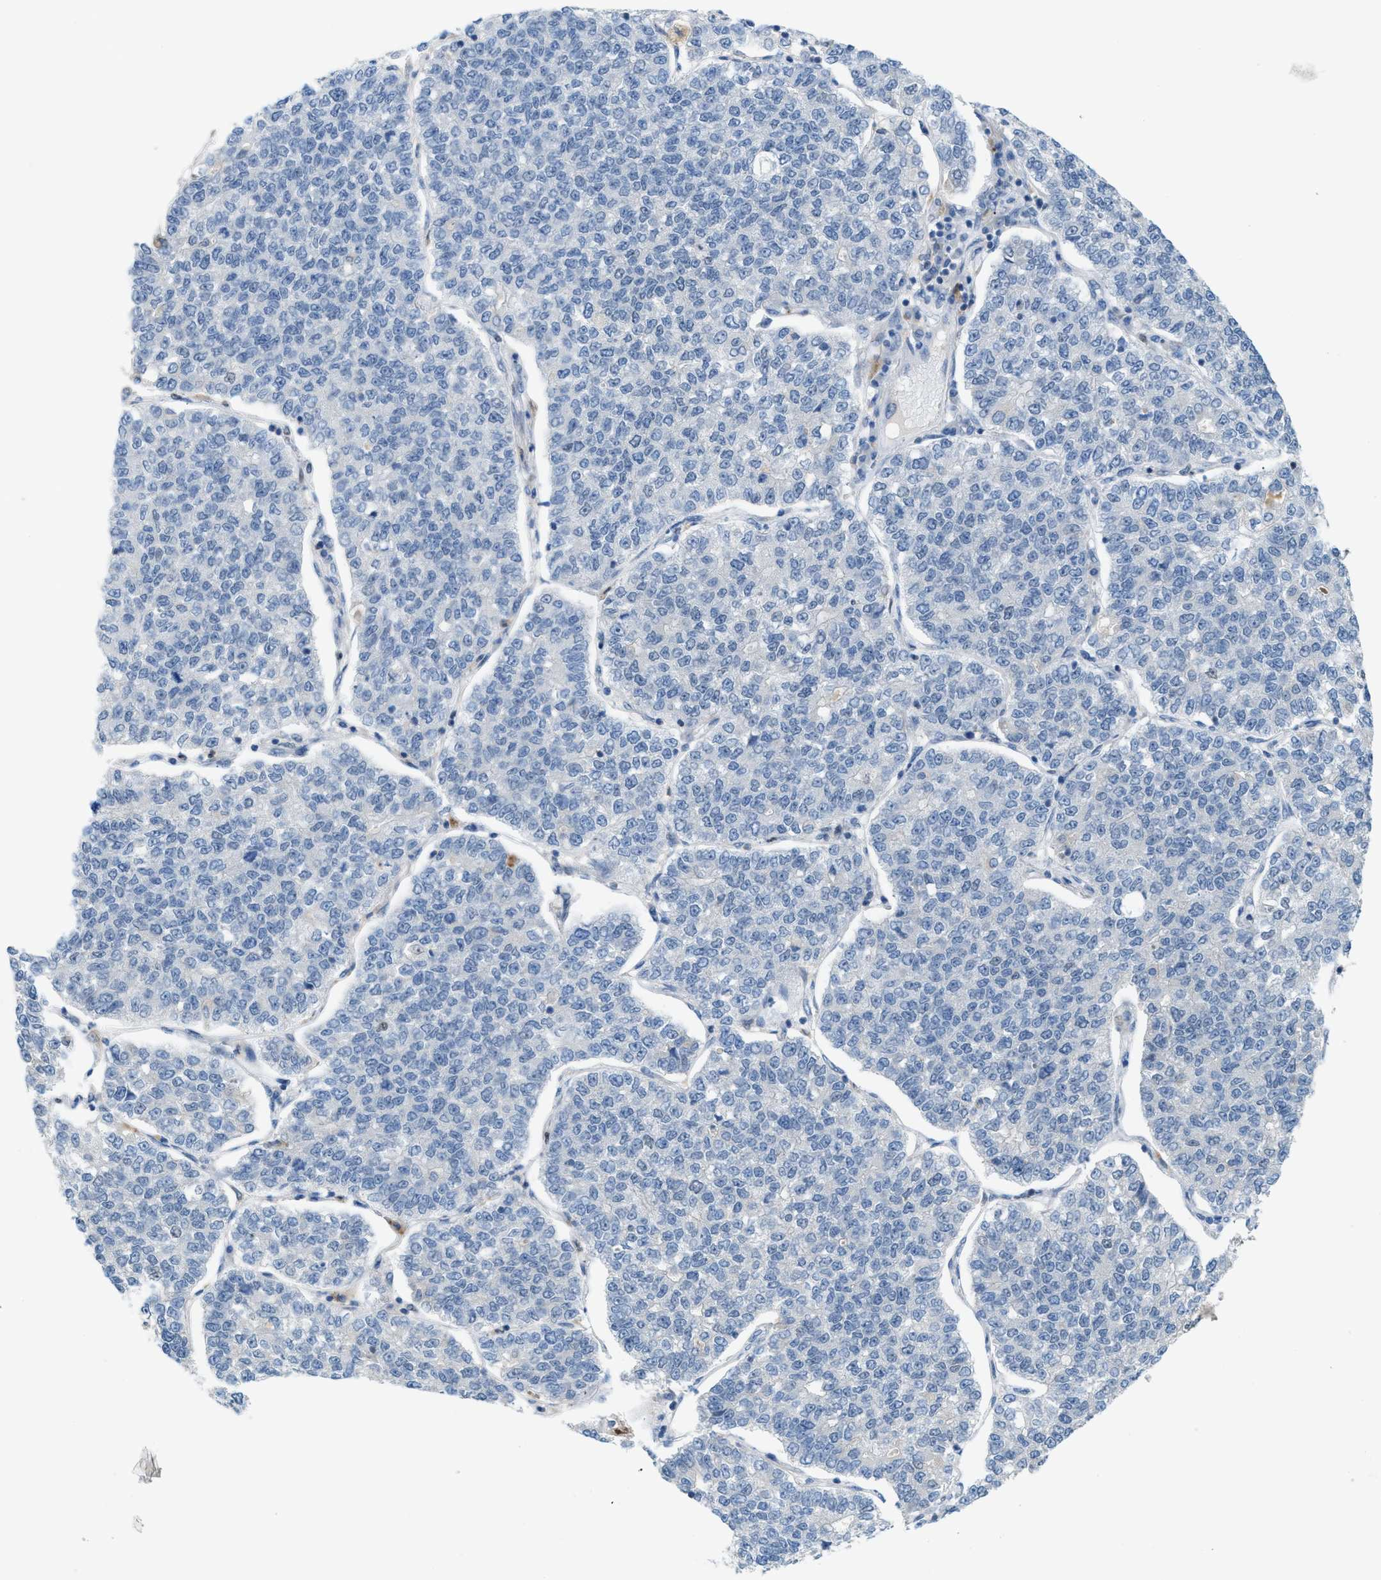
{"staining": {"intensity": "negative", "quantity": "none", "location": "none"}, "tissue": "lung cancer", "cell_type": "Tumor cells", "image_type": "cancer", "snomed": [{"axis": "morphology", "description": "Adenocarcinoma, NOS"}, {"axis": "topography", "description": "Lung"}], "caption": "DAB (3,3'-diaminobenzidine) immunohistochemical staining of lung adenocarcinoma demonstrates no significant staining in tumor cells.", "gene": "PPM1D", "patient": {"sex": "male", "age": 49}}